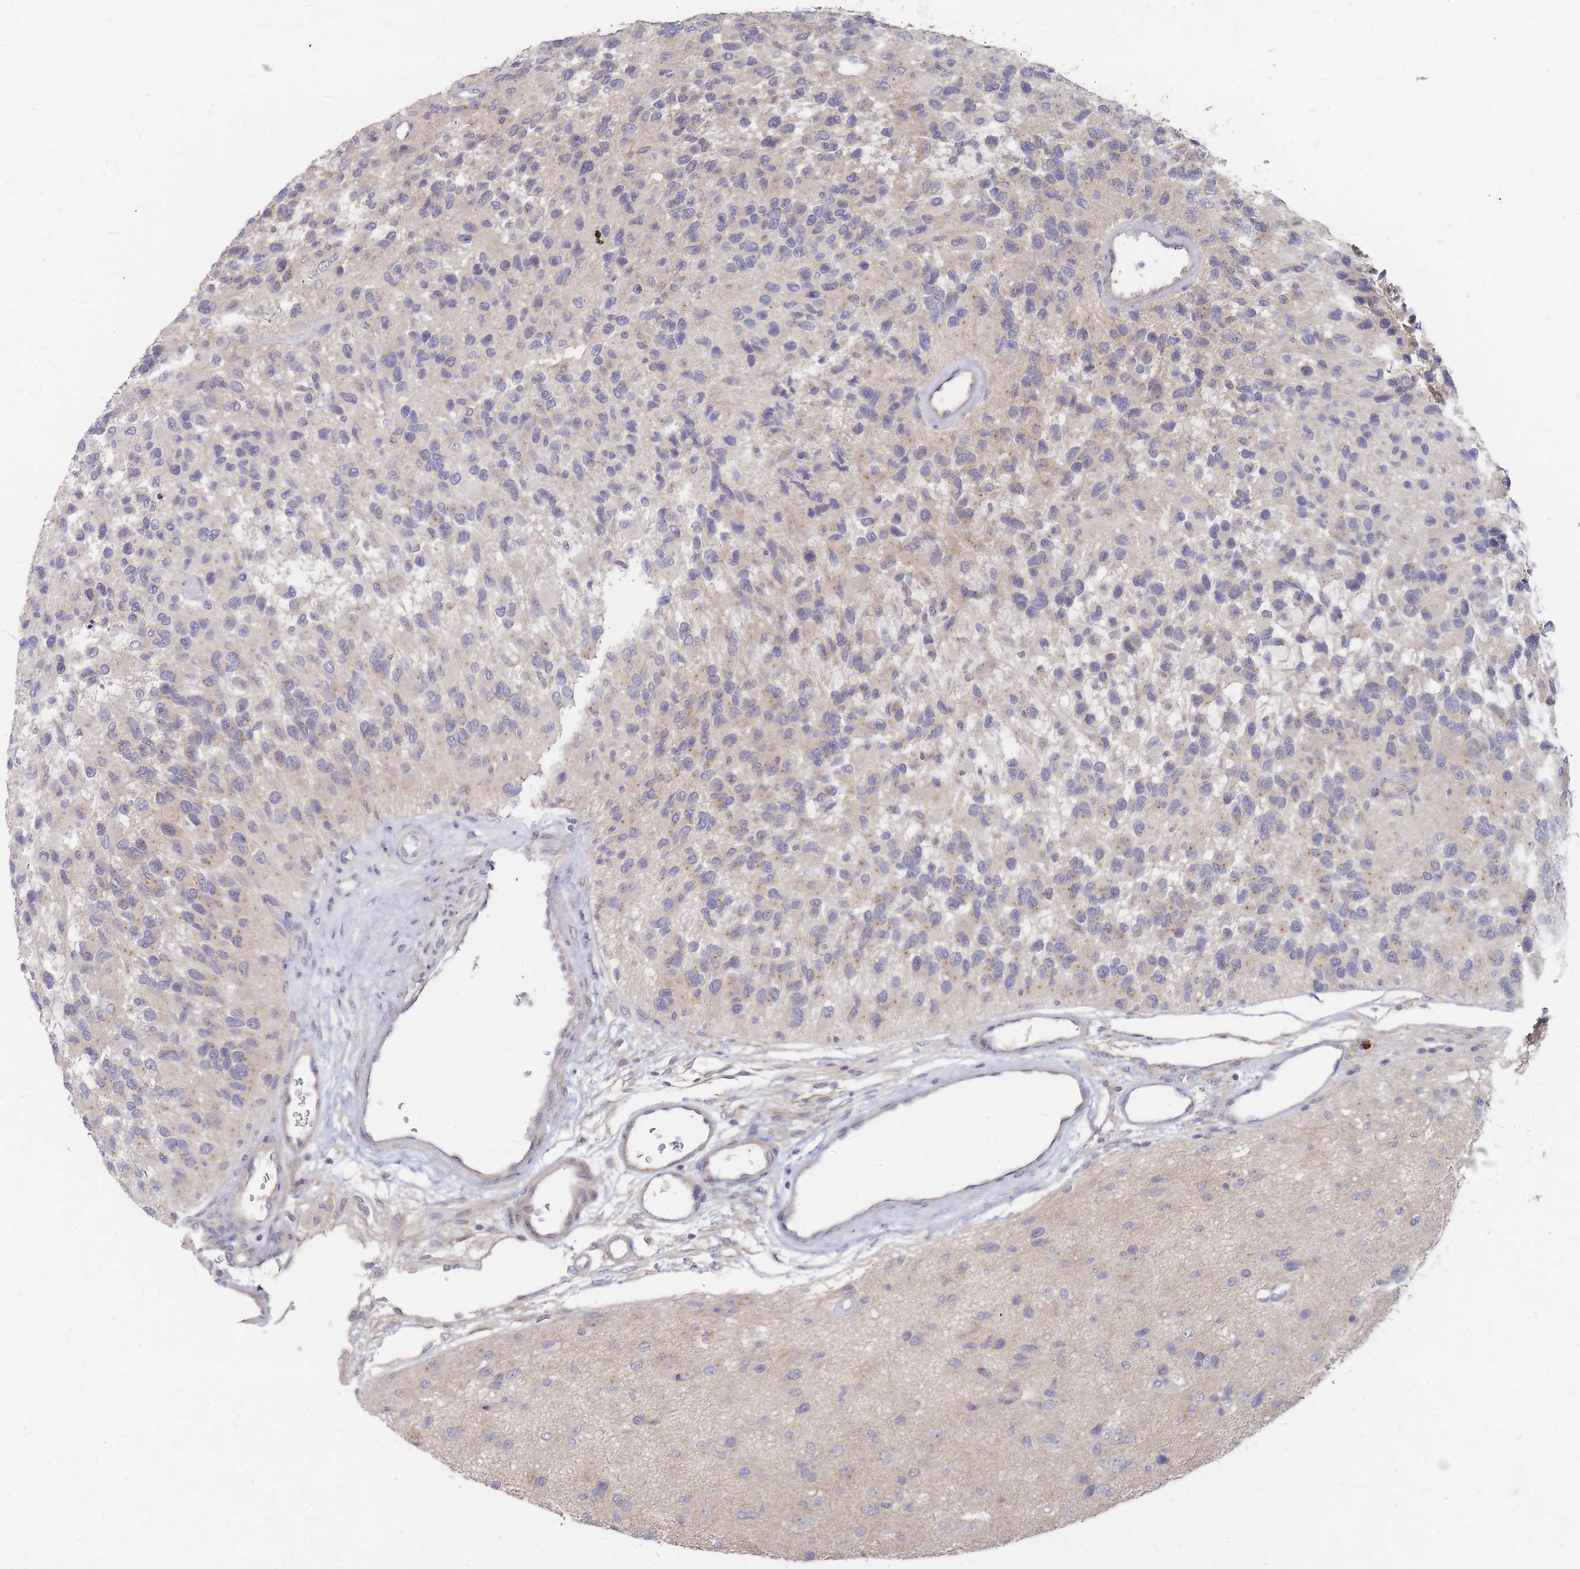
{"staining": {"intensity": "weak", "quantity": "<25%", "location": "cytoplasmic/membranous"}, "tissue": "glioma", "cell_type": "Tumor cells", "image_type": "cancer", "snomed": [{"axis": "morphology", "description": "Glioma, malignant, High grade"}, {"axis": "topography", "description": "Brain"}], "caption": "There is no significant staining in tumor cells of malignant glioma (high-grade). The staining is performed using DAB (3,3'-diaminobenzidine) brown chromogen with nuclei counter-stained in using hematoxylin.", "gene": "SLC35F5", "patient": {"sex": "male", "age": 77}}